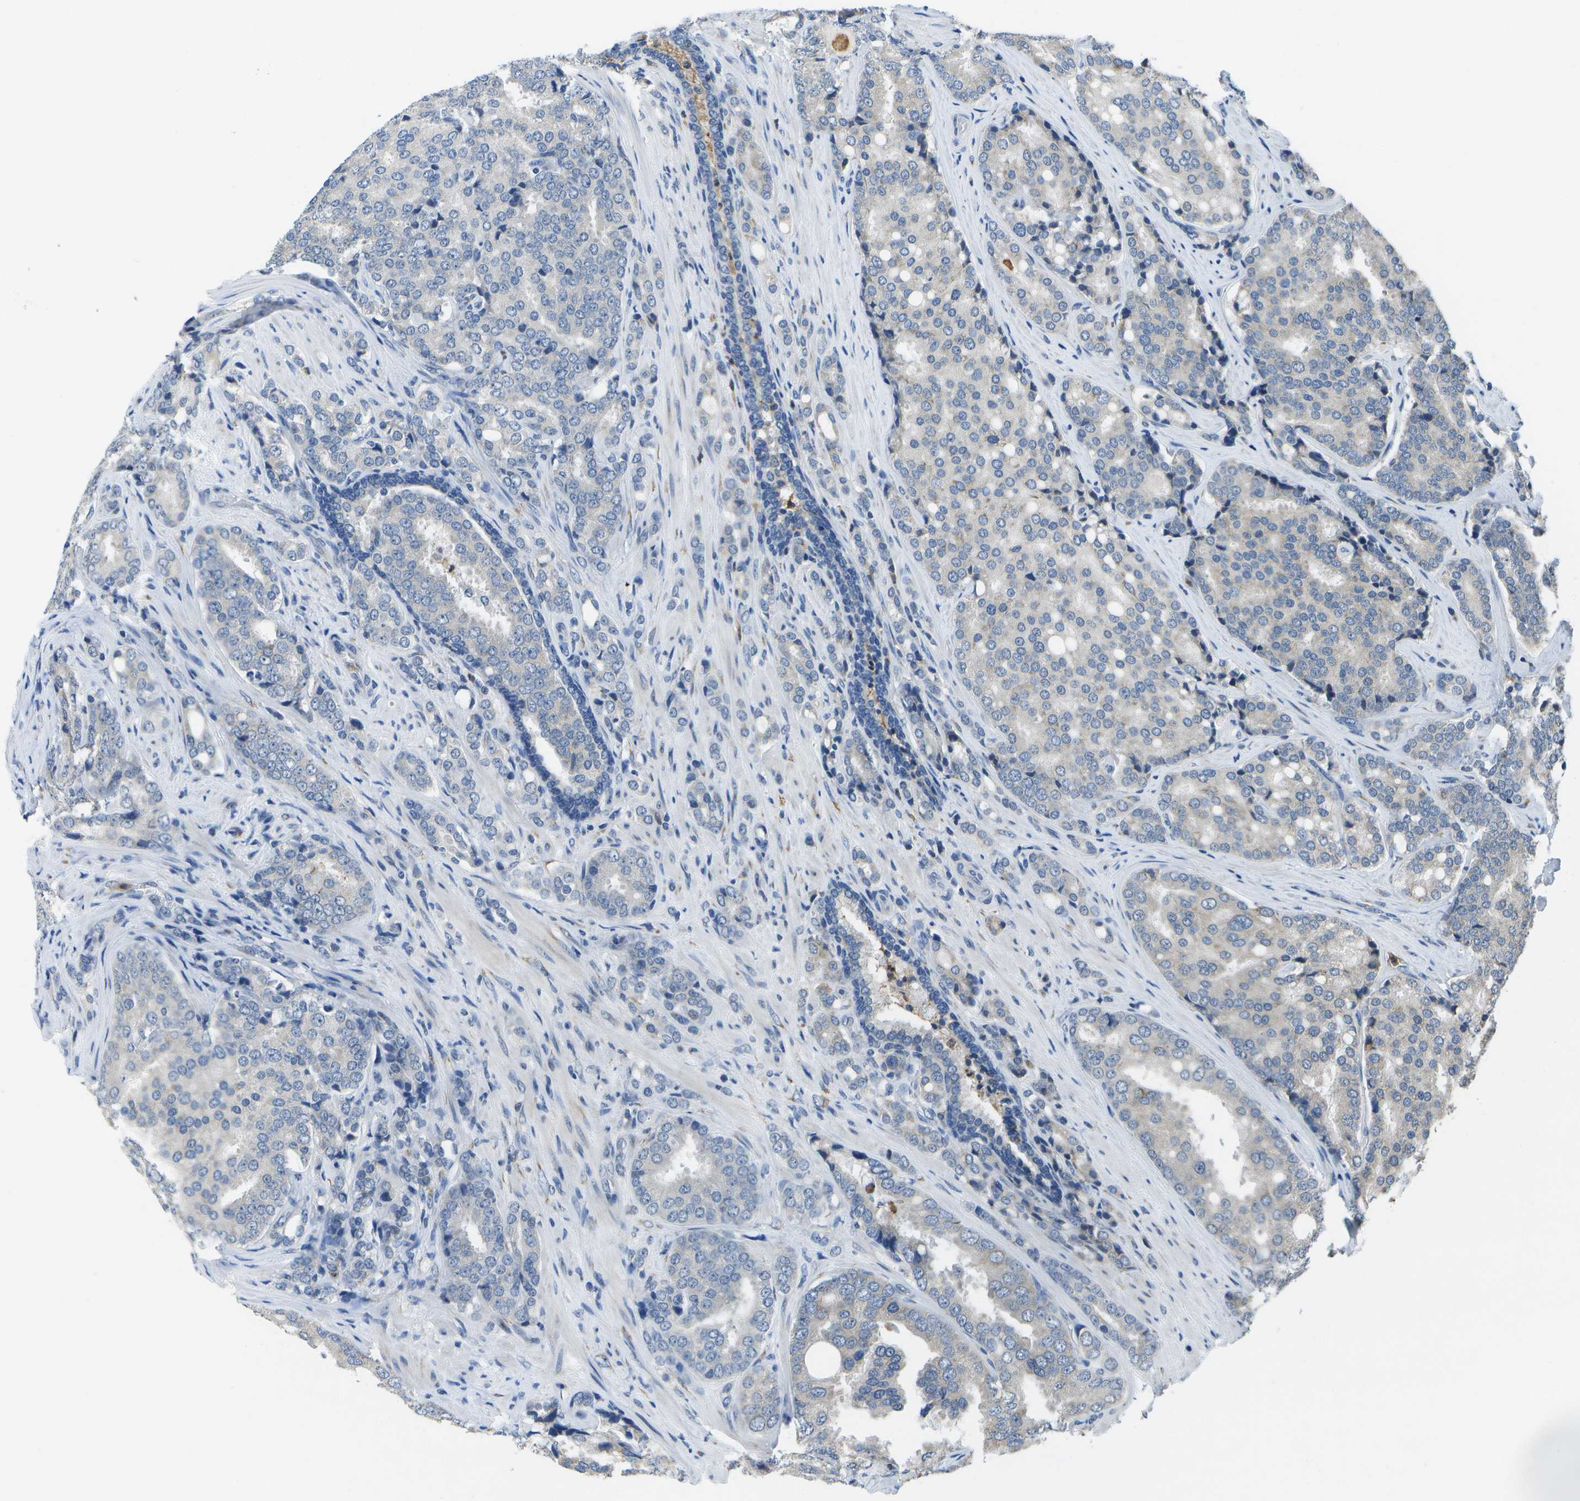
{"staining": {"intensity": "negative", "quantity": "none", "location": "none"}, "tissue": "prostate cancer", "cell_type": "Tumor cells", "image_type": "cancer", "snomed": [{"axis": "morphology", "description": "Adenocarcinoma, High grade"}, {"axis": "topography", "description": "Prostate"}], "caption": "A photomicrograph of human prostate cancer (high-grade adenocarcinoma) is negative for staining in tumor cells.", "gene": "DSE", "patient": {"sex": "male", "age": 50}}